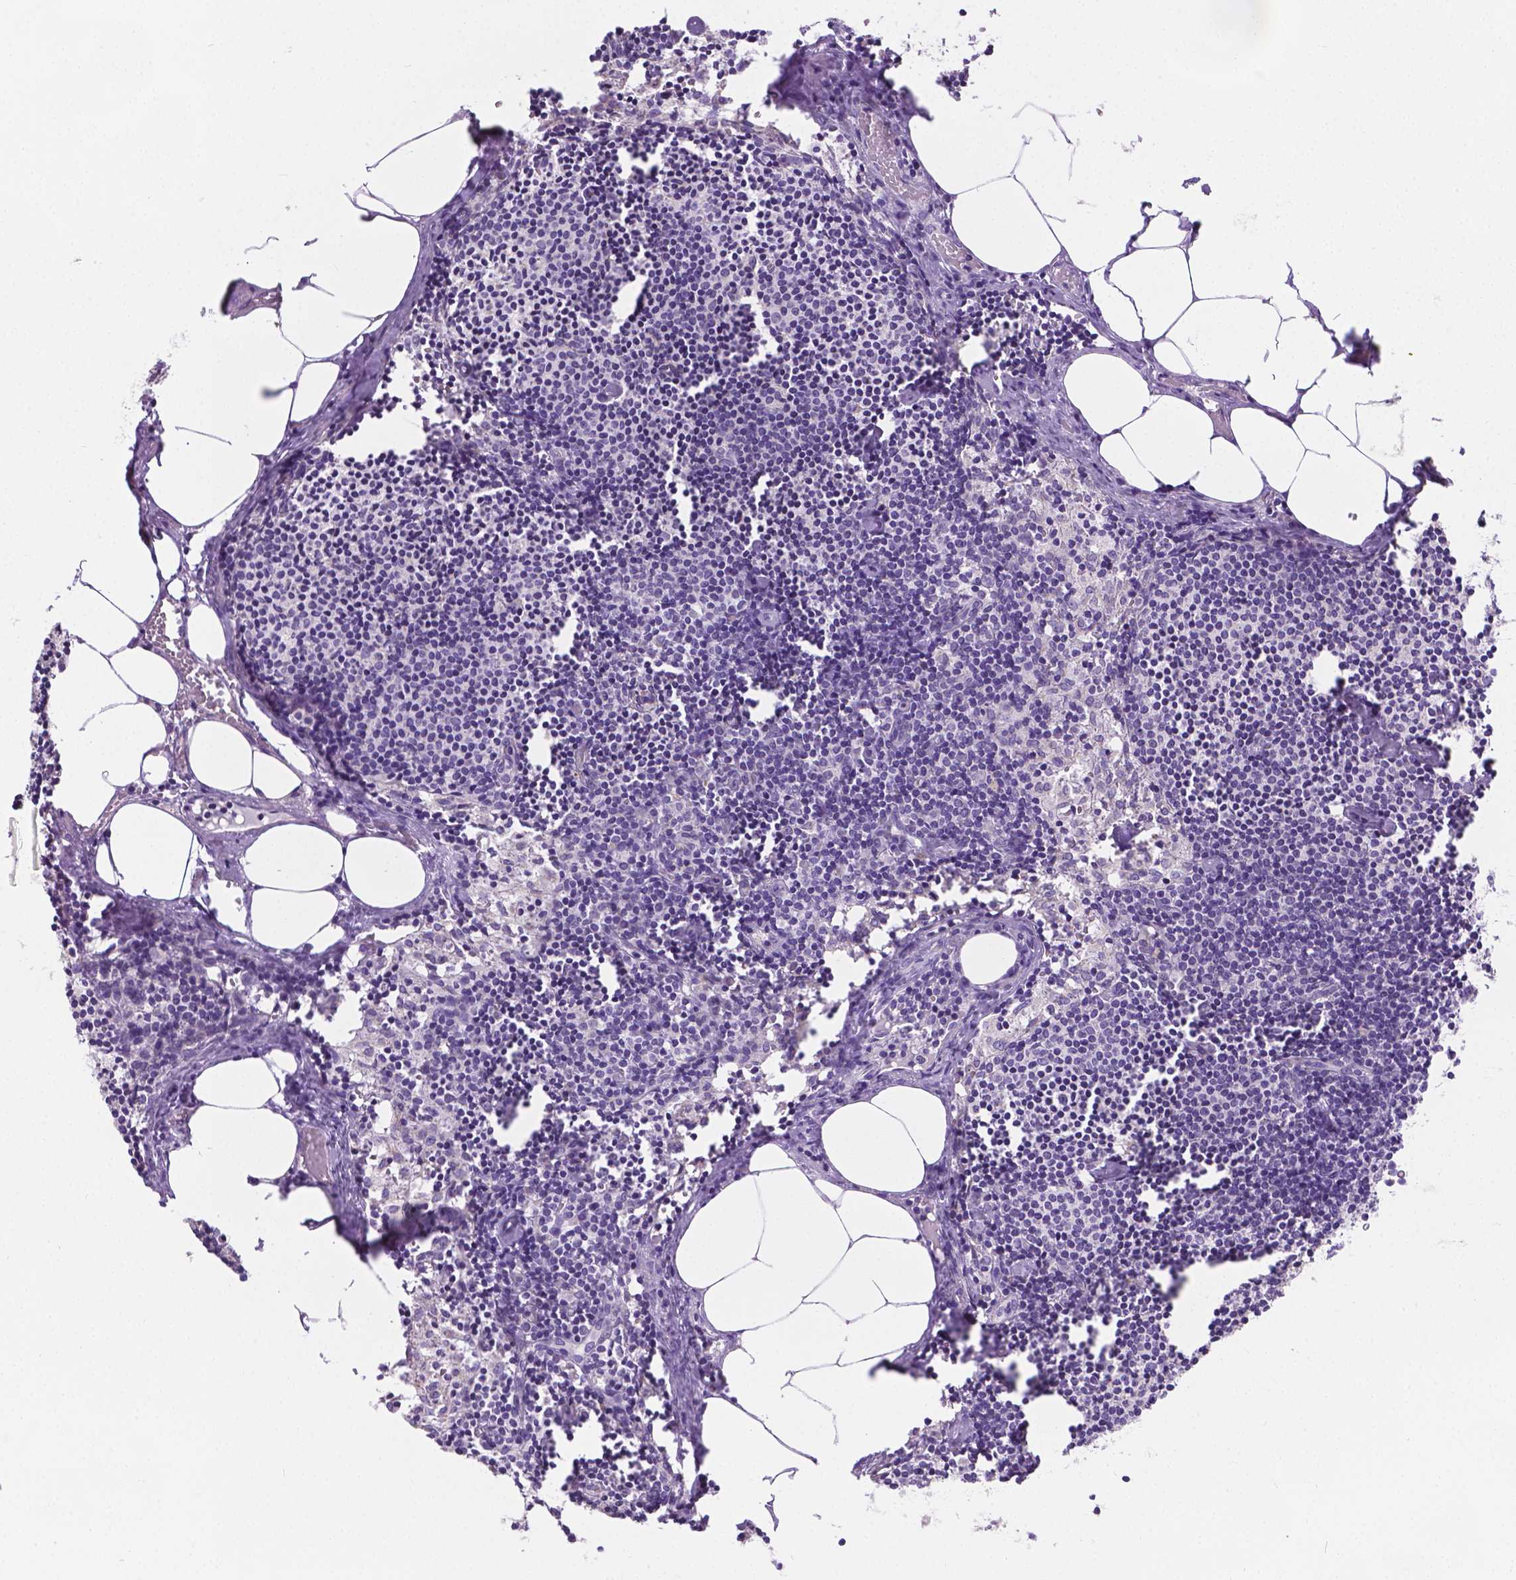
{"staining": {"intensity": "negative", "quantity": "none", "location": "none"}, "tissue": "lymph node", "cell_type": "Germinal center cells", "image_type": "normal", "snomed": [{"axis": "morphology", "description": "Normal tissue, NOS"}, {"axis": "topography", "description": "Lymph node"}], "caption": "IHC of unremarkable human lymph node displays no staining in germinal center cells.", "gene": "CSPG5", "patient": {"sex": "female", "age": 69}}